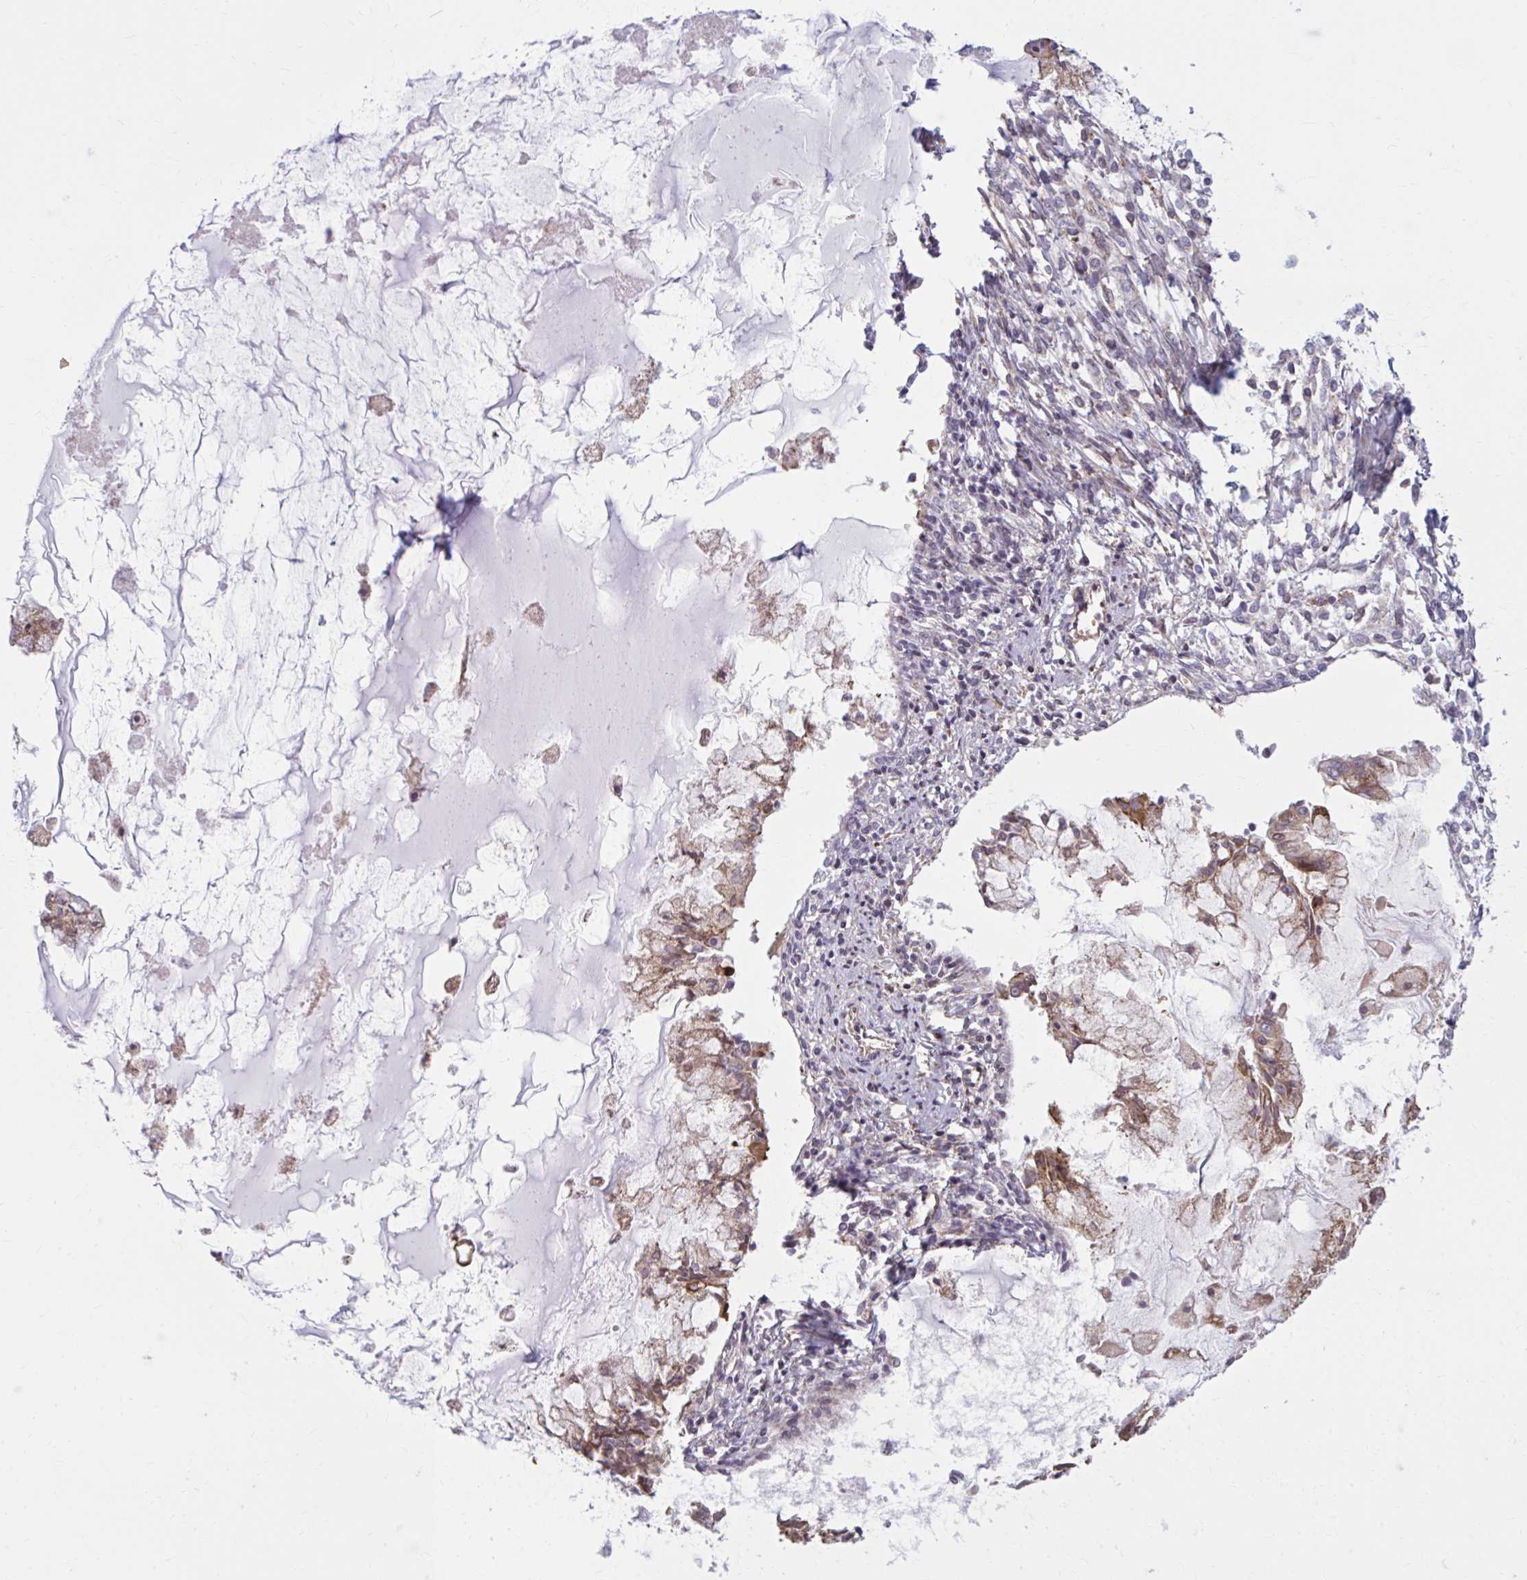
{"staining": {"intensity": "moderate", "quantity": ">75%", "location": "cytoplasmic/membranous"}, "tissue": "ovarian cancer", "cell_type": "Tumor cells", "image_type": "cancer", "snomed": [{"axis": "morphology", "description": "Cystadenocarcinoma, mucinous, NOS"}, {"axis": "topography", "description": "Ovary"}], "caption": "Human ovarian cancer stained with a protein marker exhibits moderate staining in tumor cells.", "gene": "SNF8", "patient": {"sex": "female", "age": 34}}